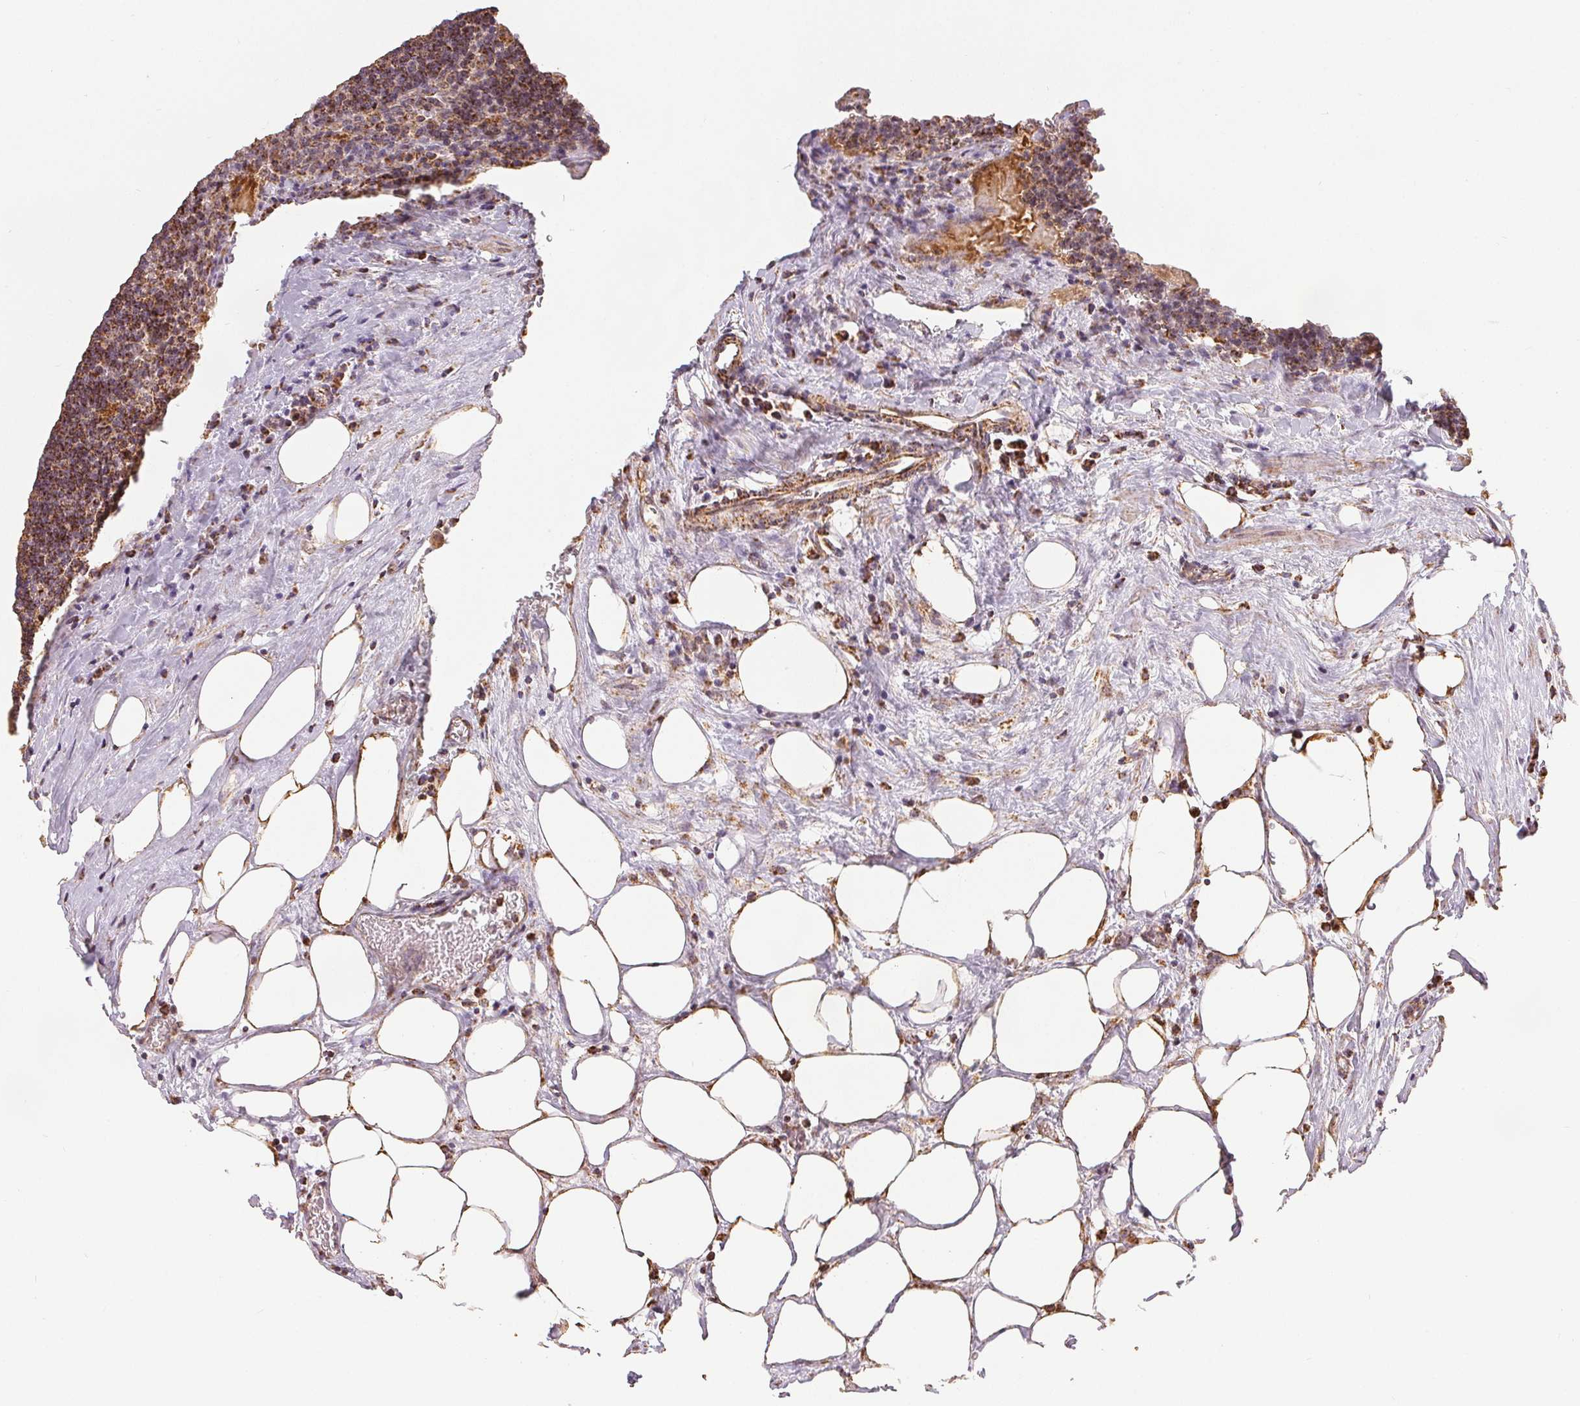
{"staining": {"intensity": "strong", "quantity": "25%-75%", "location": "cytoplasmic/membranous"}, "tissue": "lymph node", "cell_type": "Germinal center cells", "image_type": "normal", "snomed": [{"axis": "morphology", "description": "Normal tissue, NOS"}, {"axis": "topography", "description": "Lymph node"}], "caption": "Brown immunohistochemical staining in benign human lymph node shows strong cytoplasmic/membranous staining in about 25%-75% of germinal center cells.", "gene": "SDHB", "patient": {"sex": "male", "age": 67}}